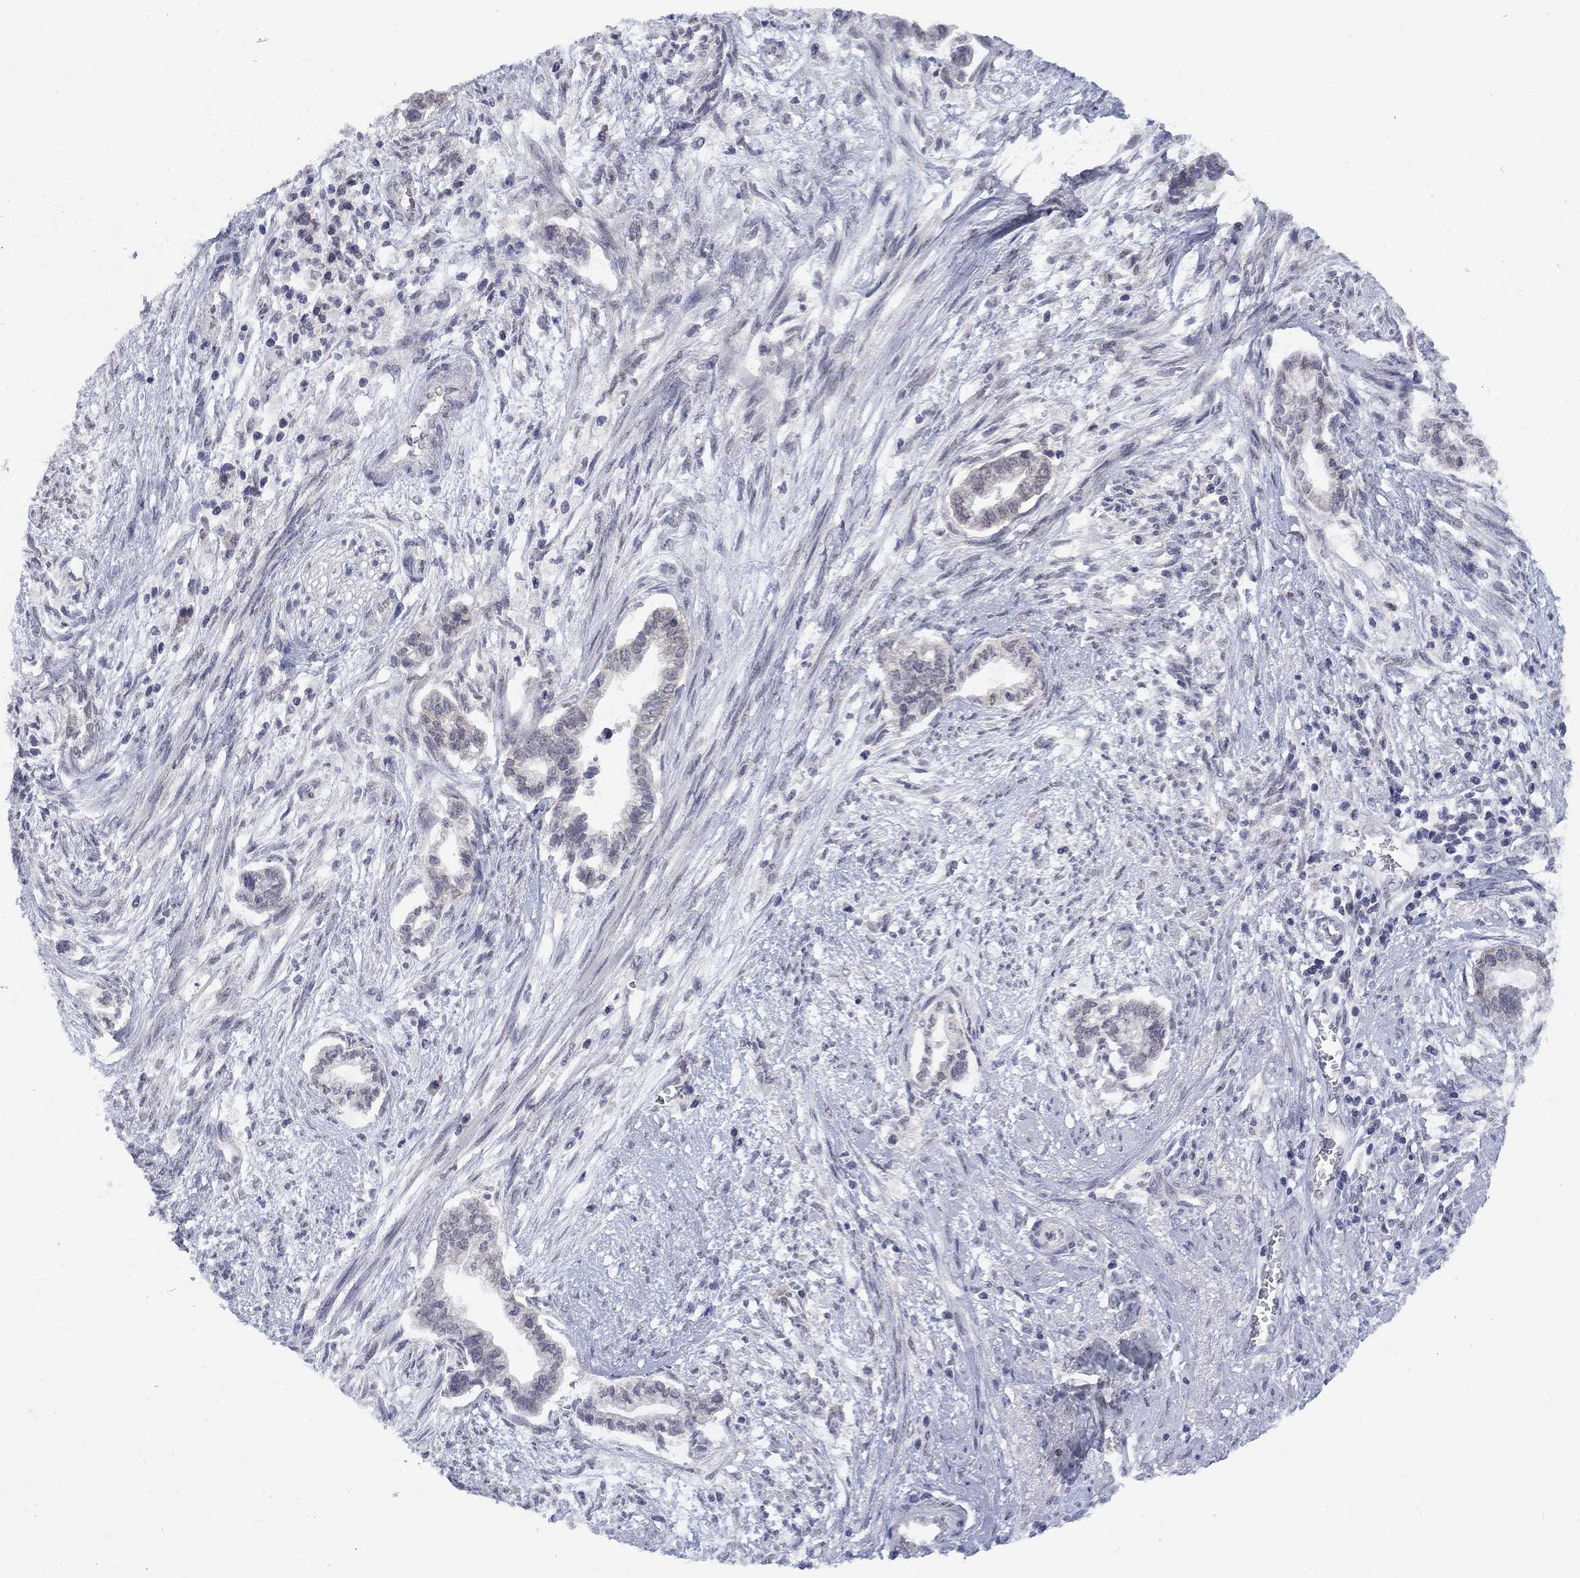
{"staining": {"intensity": "negative", "quantity": "none", "location": "none"}, "tissue": "cervical cancer", "cell_type": "Tumor cells", "image_type": "cancer", "snomed": [{"axis": "morphology", "description": "Adenocarcinoma, NOS"}, {"axis": "topography", "description": "Cervix"}], "caption": "Immunohistochemistry of cervical cancer (adenocarcinoma) exhibits no positivity in tumor cells.", "gene": "SPATA33", "patient": {"sex": "female", "age": 62}}